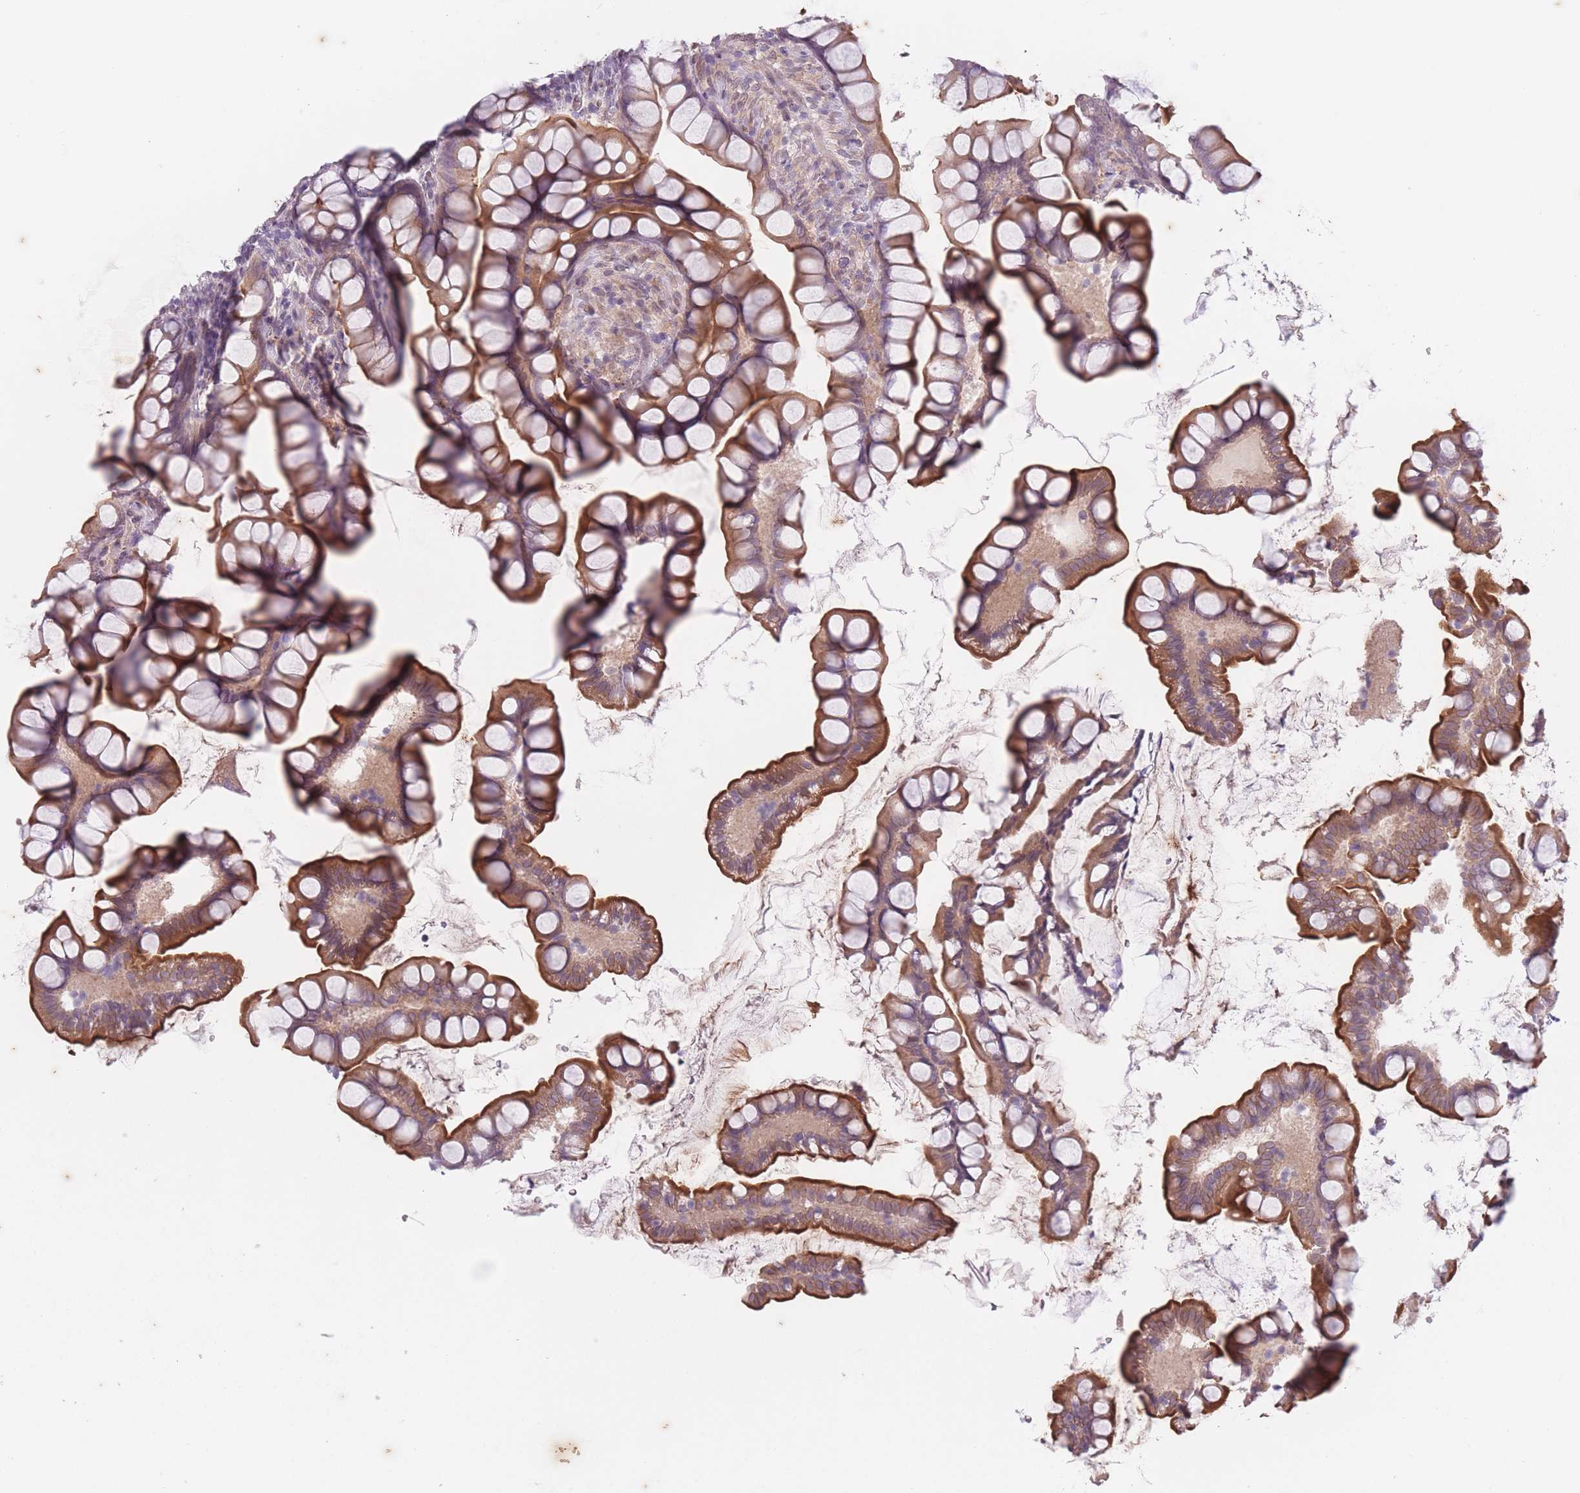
{"staining": {"intensity": "strong", "quantity": ">75%", "location": "cytoplasmic/membranous"}, "tissue": "small intestine", "cell_type": "Glandular cells", "image_type": "normal", "snomed": [{"axis": "morphology", "description": "Normal tissue, NOS"}, {"axis": "topography", "description": "Small intestine"}], "caption": "Small intestine was stained to show a protein in brown. There is high levels of strong cytoplasmic/membranous positivity in about >75% of glandular cells.", "gene": "ARPIN", "patient": {"sex": "male", "age": 70}}